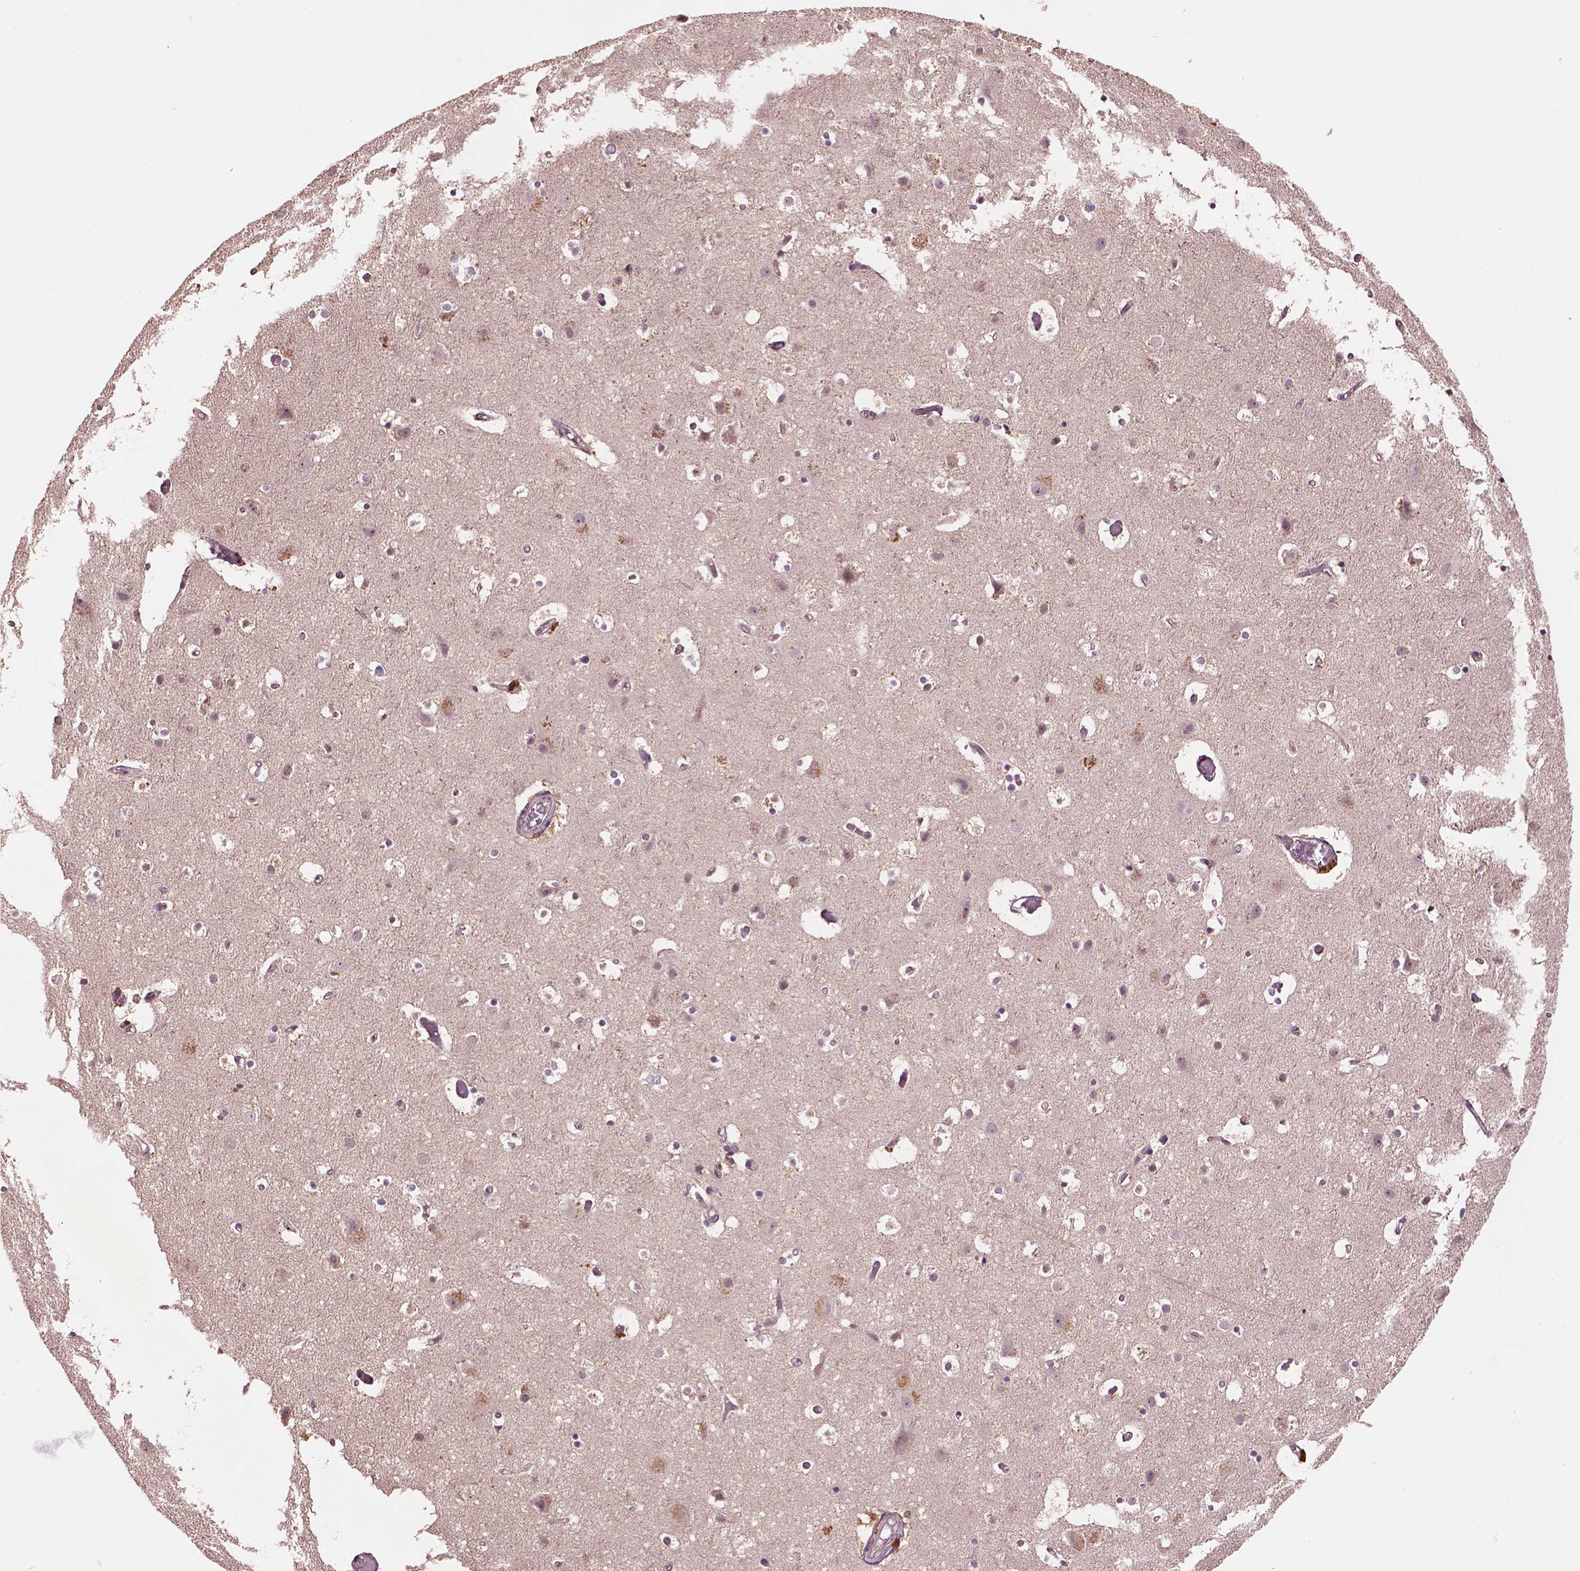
{"staining": {"intensity": "negative", "quantity": "none", "location": "none"}, "tissue": "cerebral cortex", "cell_type": "Endothelial cells", "image_type": "normal", "snomed": [{"axis": "morphology", "description": "Normal tissue, NOS"}, {"axis": "topography", "description": "Cerebral cortex"}], "caption": "This is an immunohistochemistry (IHC) histopathology image of benign human cerebral cortex. There is no expression in endothelial cells.", "gene": "MTHFS", "patient": {"sex": "female", "age": 52}}